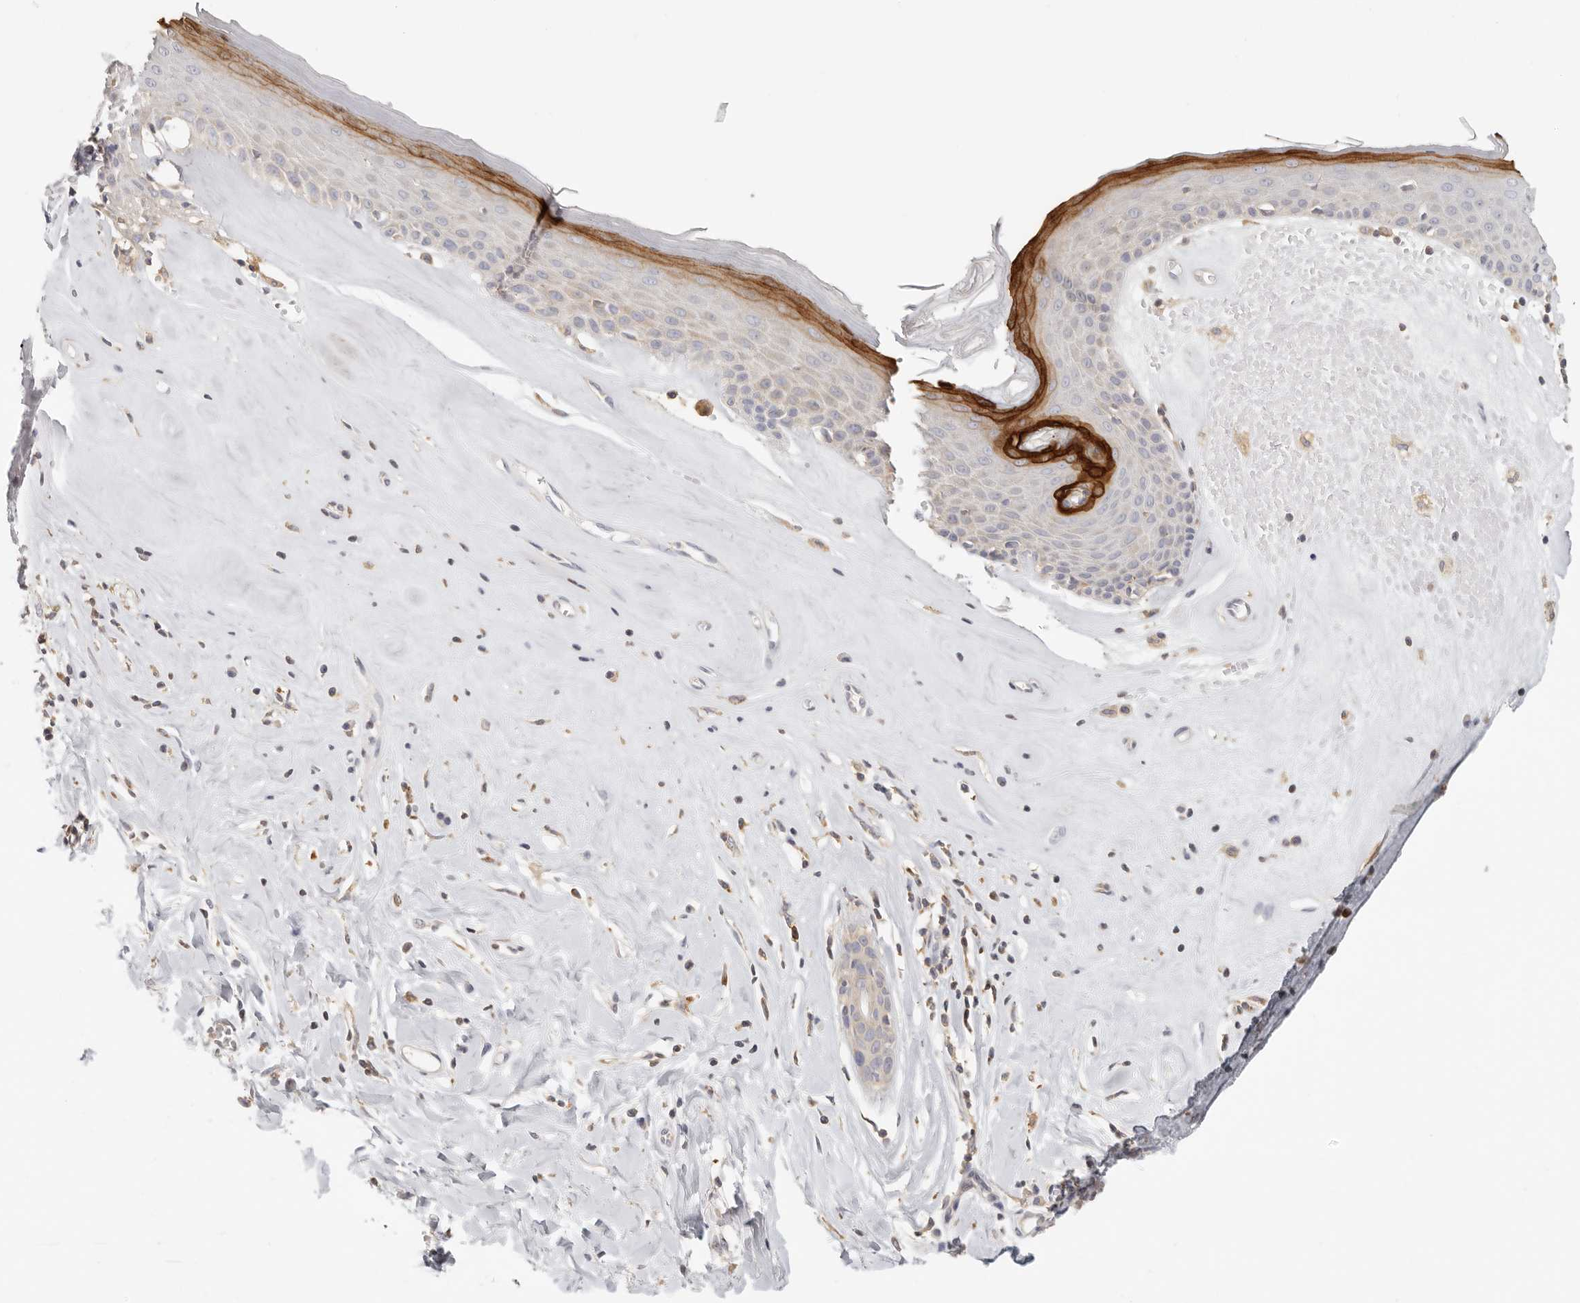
{"staining": {"intensity": "strong", "quantity": "<25%", "location": "cytoplasmic/membranous"}, "tissue": "skin", "cell_type": "Epidermal cells", "image_type": "normal", "snomed": [{"axis": "morphology", "description": "Normal tissue, NOS"}, {"axis": "morphology", "description": "Inflammation, NOS"}, {"axis": "topography", "description": "Vulva"}], "caption": "Protein expression analysis of unremarkable skin displays strong cytoplasmic/membranous positivity in approximately <25% of epidermal cells.", "gene": "ANXA9", "patient": {"sex": "female", "age": 84}}